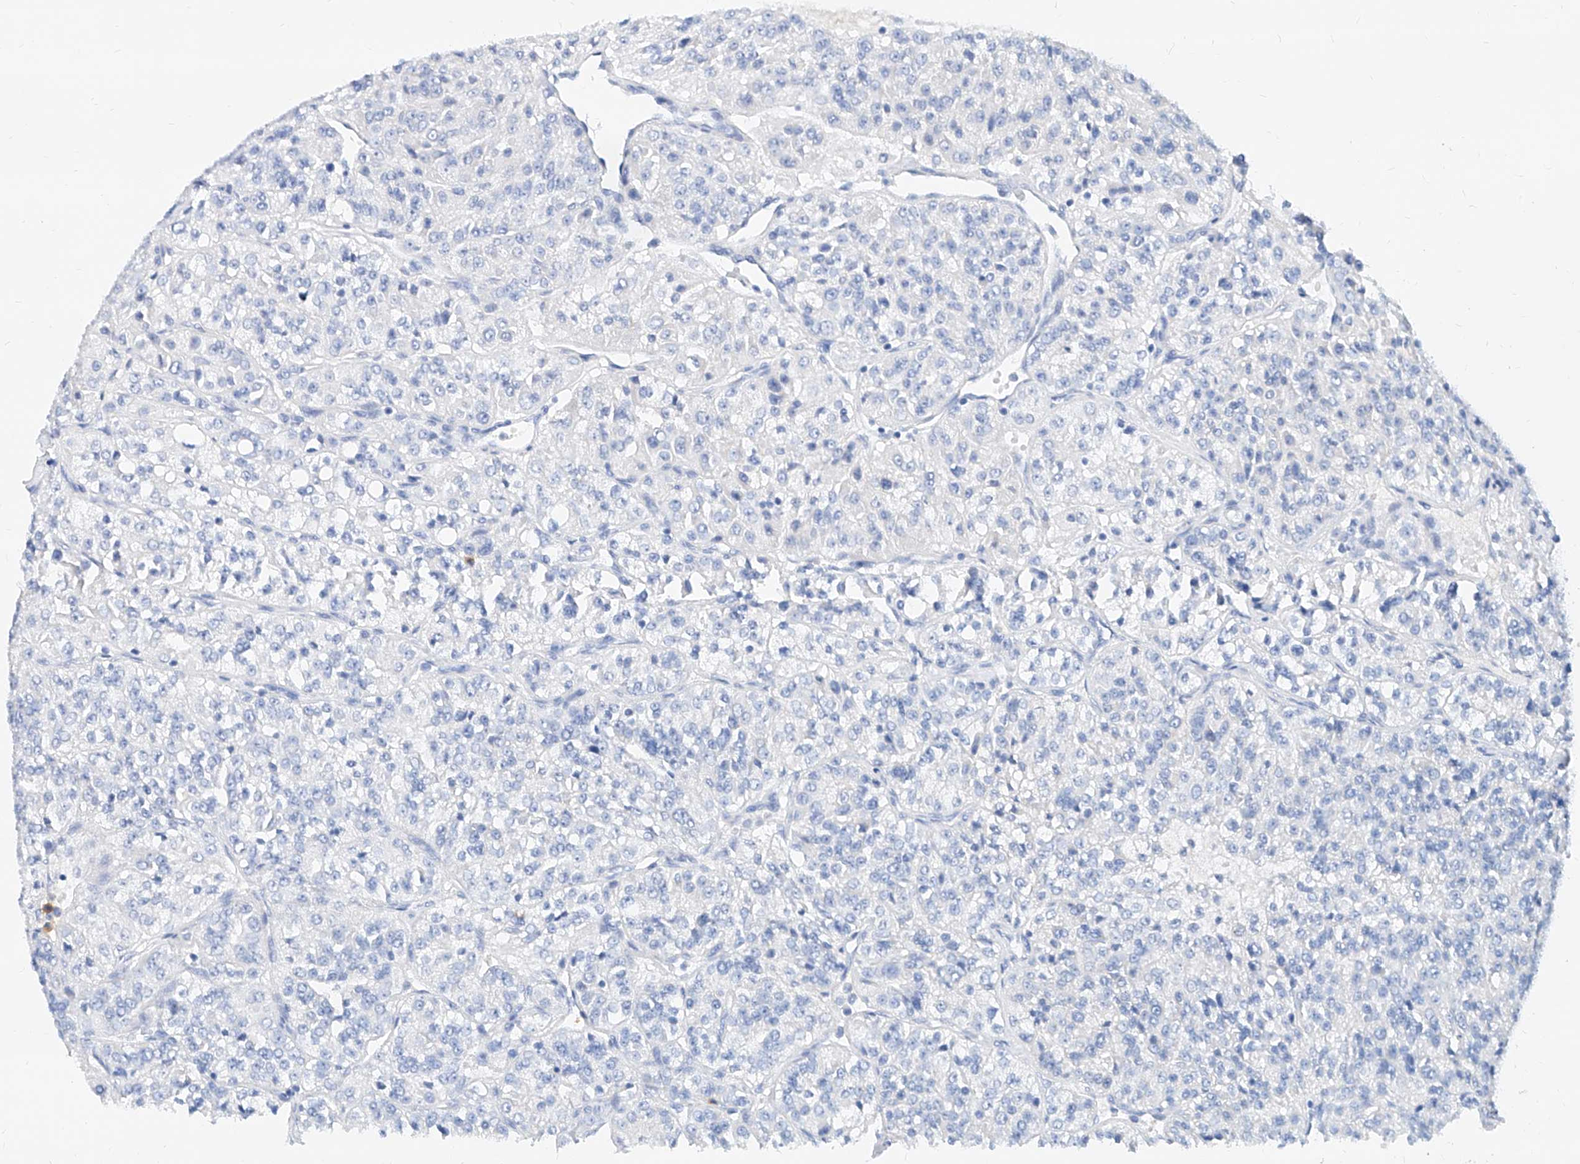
{"staining": {"intensity": "negative", "quantity": "none", "location": "none"}, "tissue": "renal cancer", "cell_type": "Tumor cells", "image_type": "cancer", "snomed": [{"axis": "morphology", "description": "Adenocarcinoma, NOS"}, {"axis": "topography", "description": "Kidney"}], "caption": "Human renal cancer stained for a protein using immunohistochemistry (IHC) reveals no staining in tumor cells.", "gene": "SLC25A29", "patient": {"sex": "female", "age": 63}}